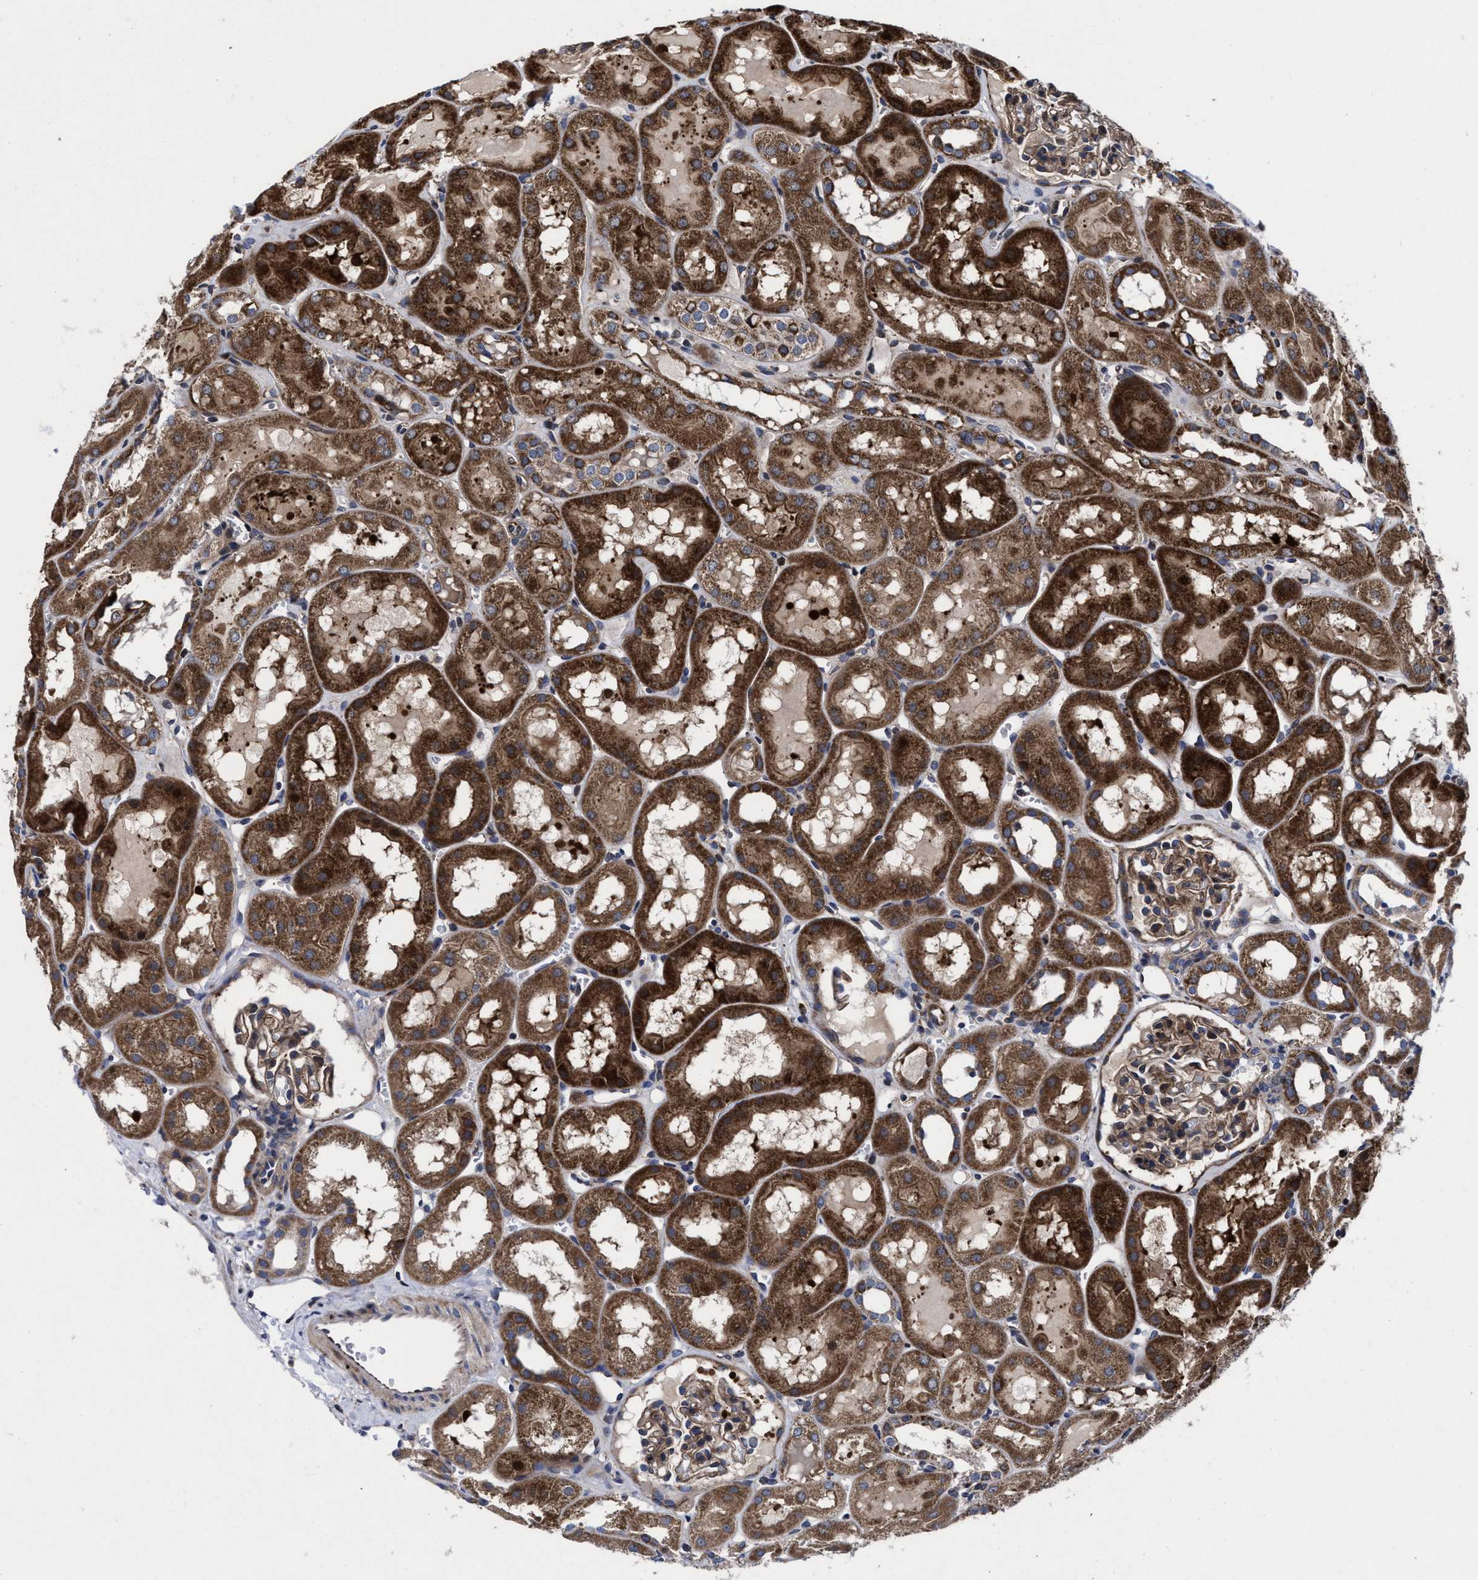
{"staining": {"intensity": "moderate", "quantity": ">75%", "location": "cytoplasmic/membranous"}, "tissue": "kidney", "cell_type": "Cells in glomeruli", "image_type": "normal", "snomed": [{"axis": "morphology", "description": "Normal tissue, NOS"}, {"axis": "topography", "description": "Kidney"}, {"axis": "topography", "description": "Urinary bladder"}], "caption": "This micrograph demonstrates immunohistochemistry staining of normal human kidney, with medium moderate cytoplasmic/membranous expression in approximately >75% of cells in glomeruli.", "gene": "MRPL50", "patient": {"sex": "male", "age": 16}}